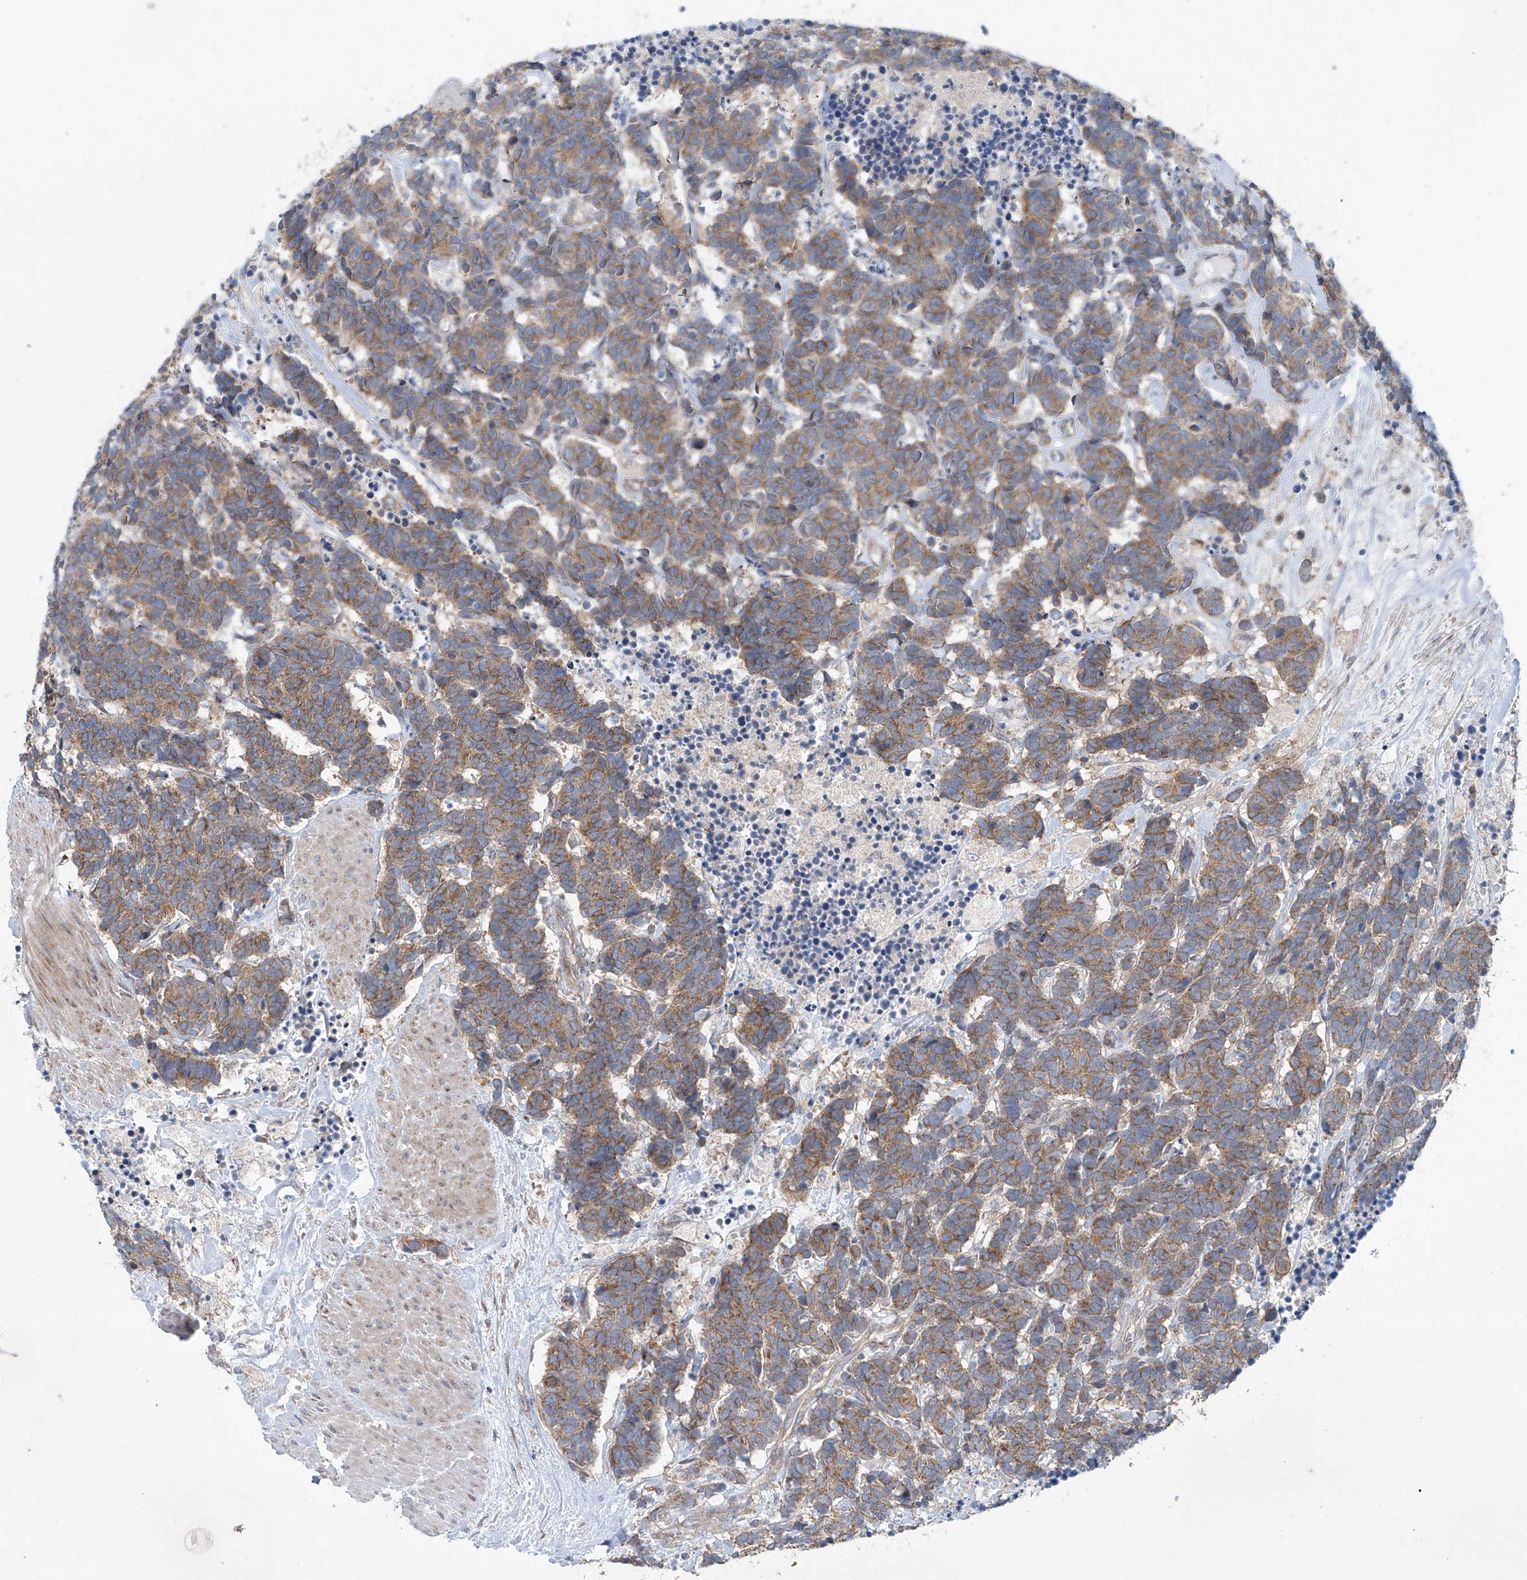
{"staining": {"intensity": "moderate", "quantity": ">75%", "location": "cytoplasmic/membranous"}, "tissue": "carcinoid", "cell_type": "Tumor cells", "image_type": "cancer", "snomed": [{"axis": "morphology", "description": "Carcinoma, NOS"}, {"axis": "morphology", "description": "Carcinoid, malignant, NOS"}, {"axis": "topography", "description": "Urinary bladder"}], "caption": "Carcinoma stained with a brown dye shows moderate cytoplasmic/membranous positive expression in approximately >75% of tumor cells.", "gene": "KLC4", "patient": {"sex": "male", "age": 57}}